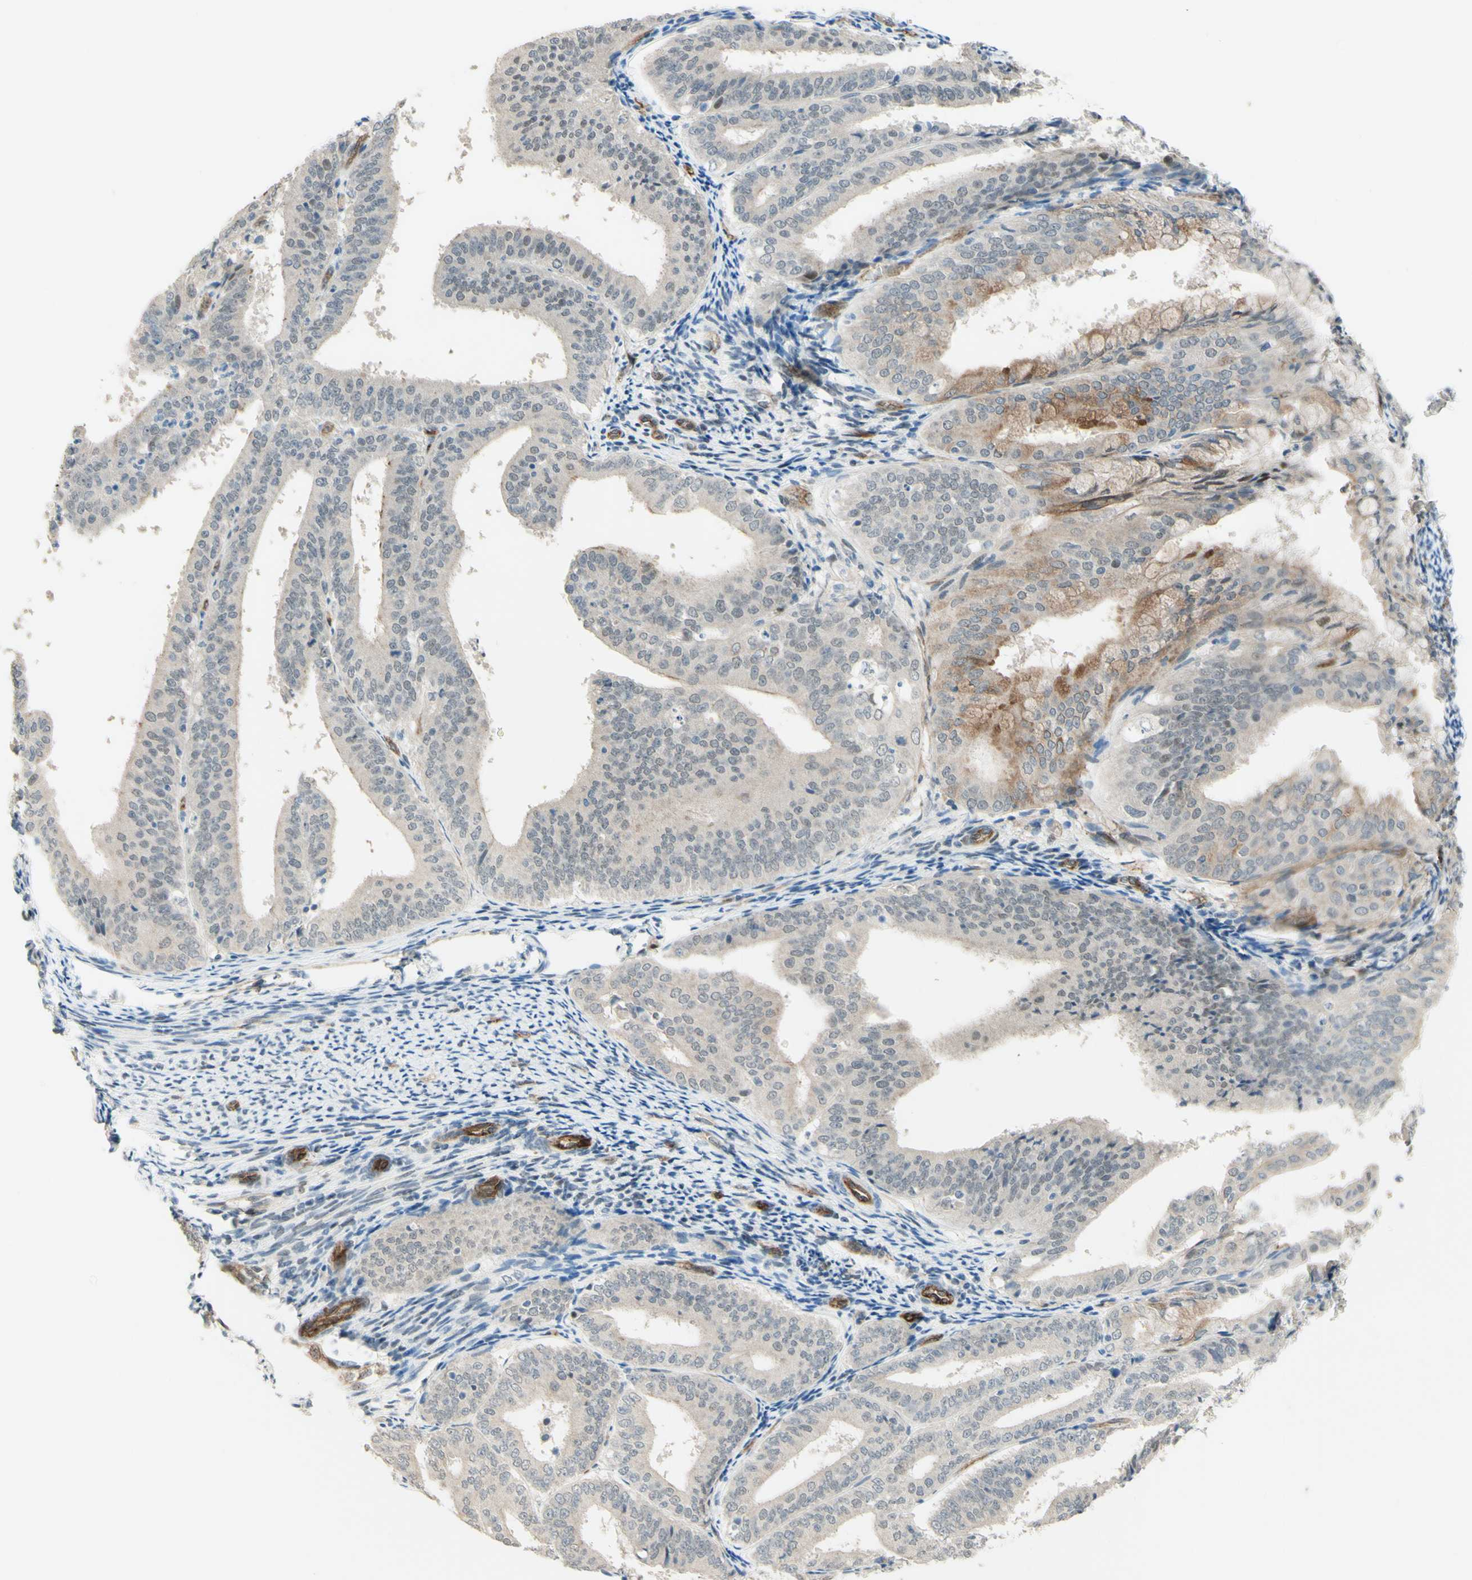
{"staining": {"intensity": "moderate", "quantity": "<25%", "location": "cytoplasmic/membranous"}, "tissue": "endometrial cancer", "cell_type": "Tumor cells", "image_type": "cancer", "snomed": [{"axis": "morphology", "description": "Adenocarcinoma, NOS"}, {"axis": "topography", "description": "Endometrium"}], "caption": "The immunohistochemical stain highlights moderate cytoplasmic/membranous staining in tumor cells of endometrial adenocarcinoma tissue. The staining is performed using DAB brown chromogen to label protein expression. The nuclei are counter-stained blue using hematoxylin.", "gene": "ANGPT2", "patient": {"sex": "female", "age": 63}}